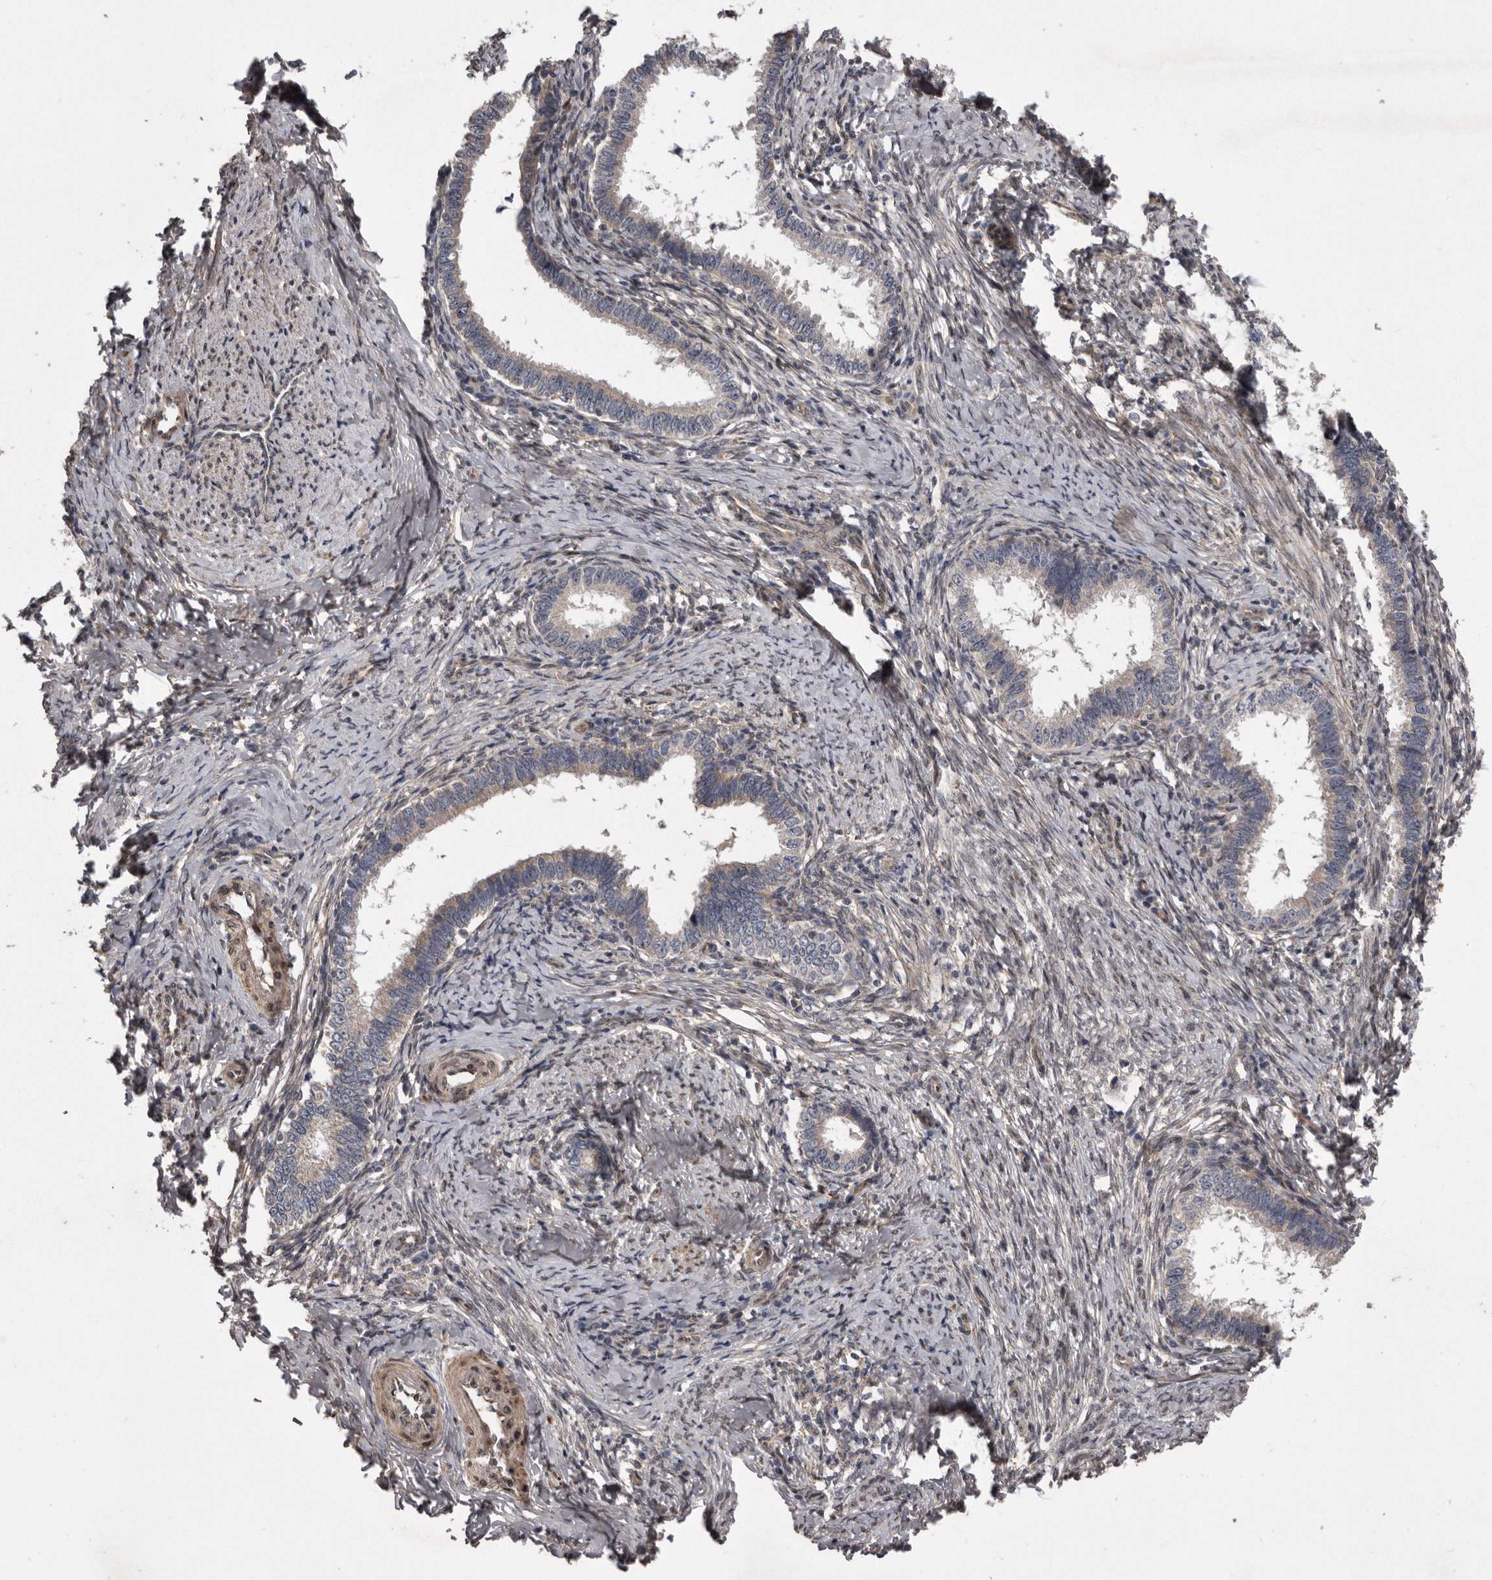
{"staining": {"intensity": "weak", "quantity": "25%-75%", "location": "cytoplasmic/membranous"}, "tissue": "cervical cancer", "cell_type": "Tumor cells", "image_type": "cancer", "snomed": [{"axis": "morphology", "description": "Adenocarcinoma, NOS"}, {"axis": "topography", "description": "Cervix"}], "caption": "Approximately 25%-75% of tumor cells in adenocarcinoma (cervical) display weak cytoplasmic/membranous protein staining as visualized by brown immunohistochemical staining.", "gene": "ARMCX1", "patient": {"sex": "female", "age": 36}}